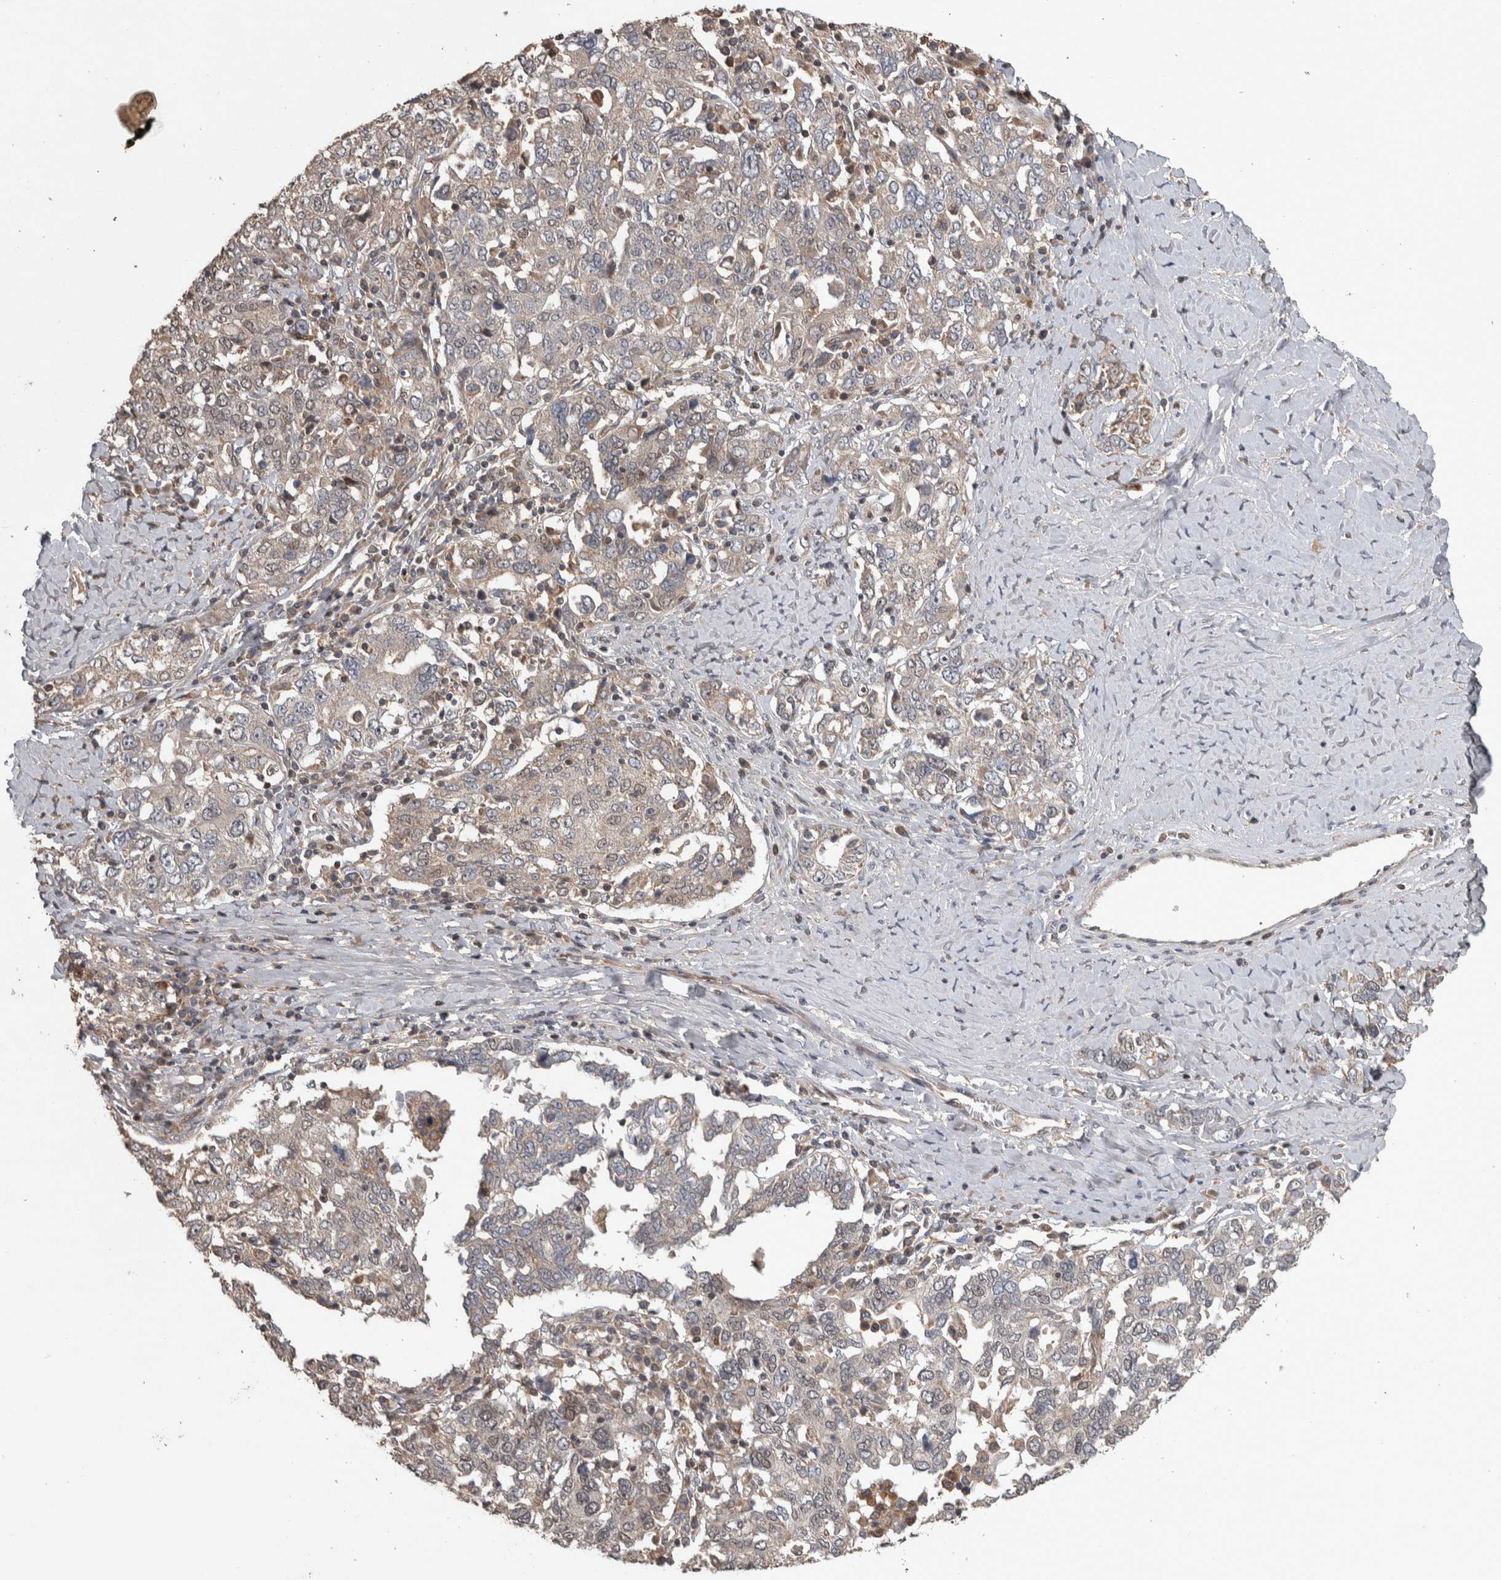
{"staining": {"intensity": "weak", "quantity": "<25%", "location": "cytoplasmic/membranous"}, "tissue": "ovarian cancer", "cell_type": "Tumor cells", "image_type": "cancer", "snomed": [{"axis": "morphology", "description": "Carcinoma, endometroid"}, {"axis": "topography", "description": "Ovary"}], "caption": "A micrograph of ovarian cancer stained for a protein exhibits no brown staining in tumor cells. The staining is performed using DAB brown chromogen with nuclei counter-stained in using hematoxylin.", "gene": "ERAL1", "patient": {"sex": "female", "age": 62}}